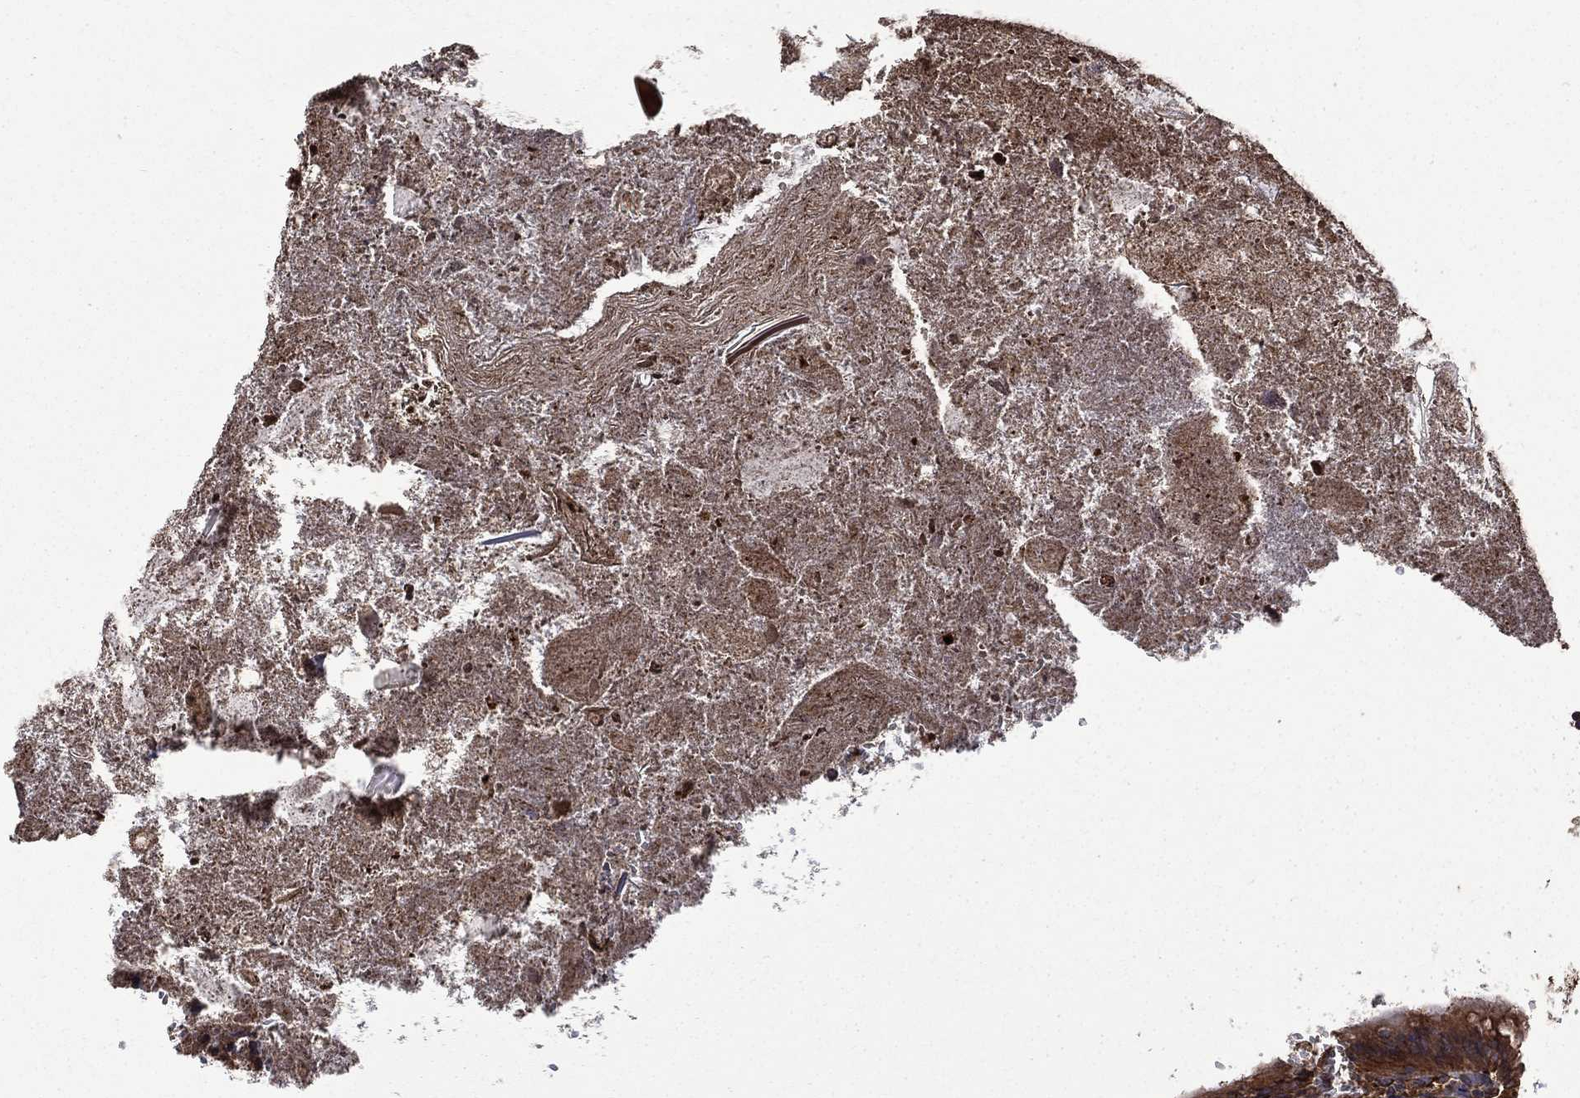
{"staining": {"intensity": "strong", "quantity": ">75%", "location": "cytoplasmic/membranous"}, "tissue": "appendix", "cell_type": "Glandular cells", "image_type": "normal", "snomed": [{"axis": "morphology", "description": "Normal tissue, NOS"}, {"axis": "topography", "description": "Appendix"}], "caption": "The immunohistochemical stain highlights strong cytoplasmic/membranous positivity in glandular cells of normal appendix. (brown staining indicates protein expression, while blue staining denotes nuclei).", "gene": "CUTC", "patient": {"sex": "female", "age": 23}}